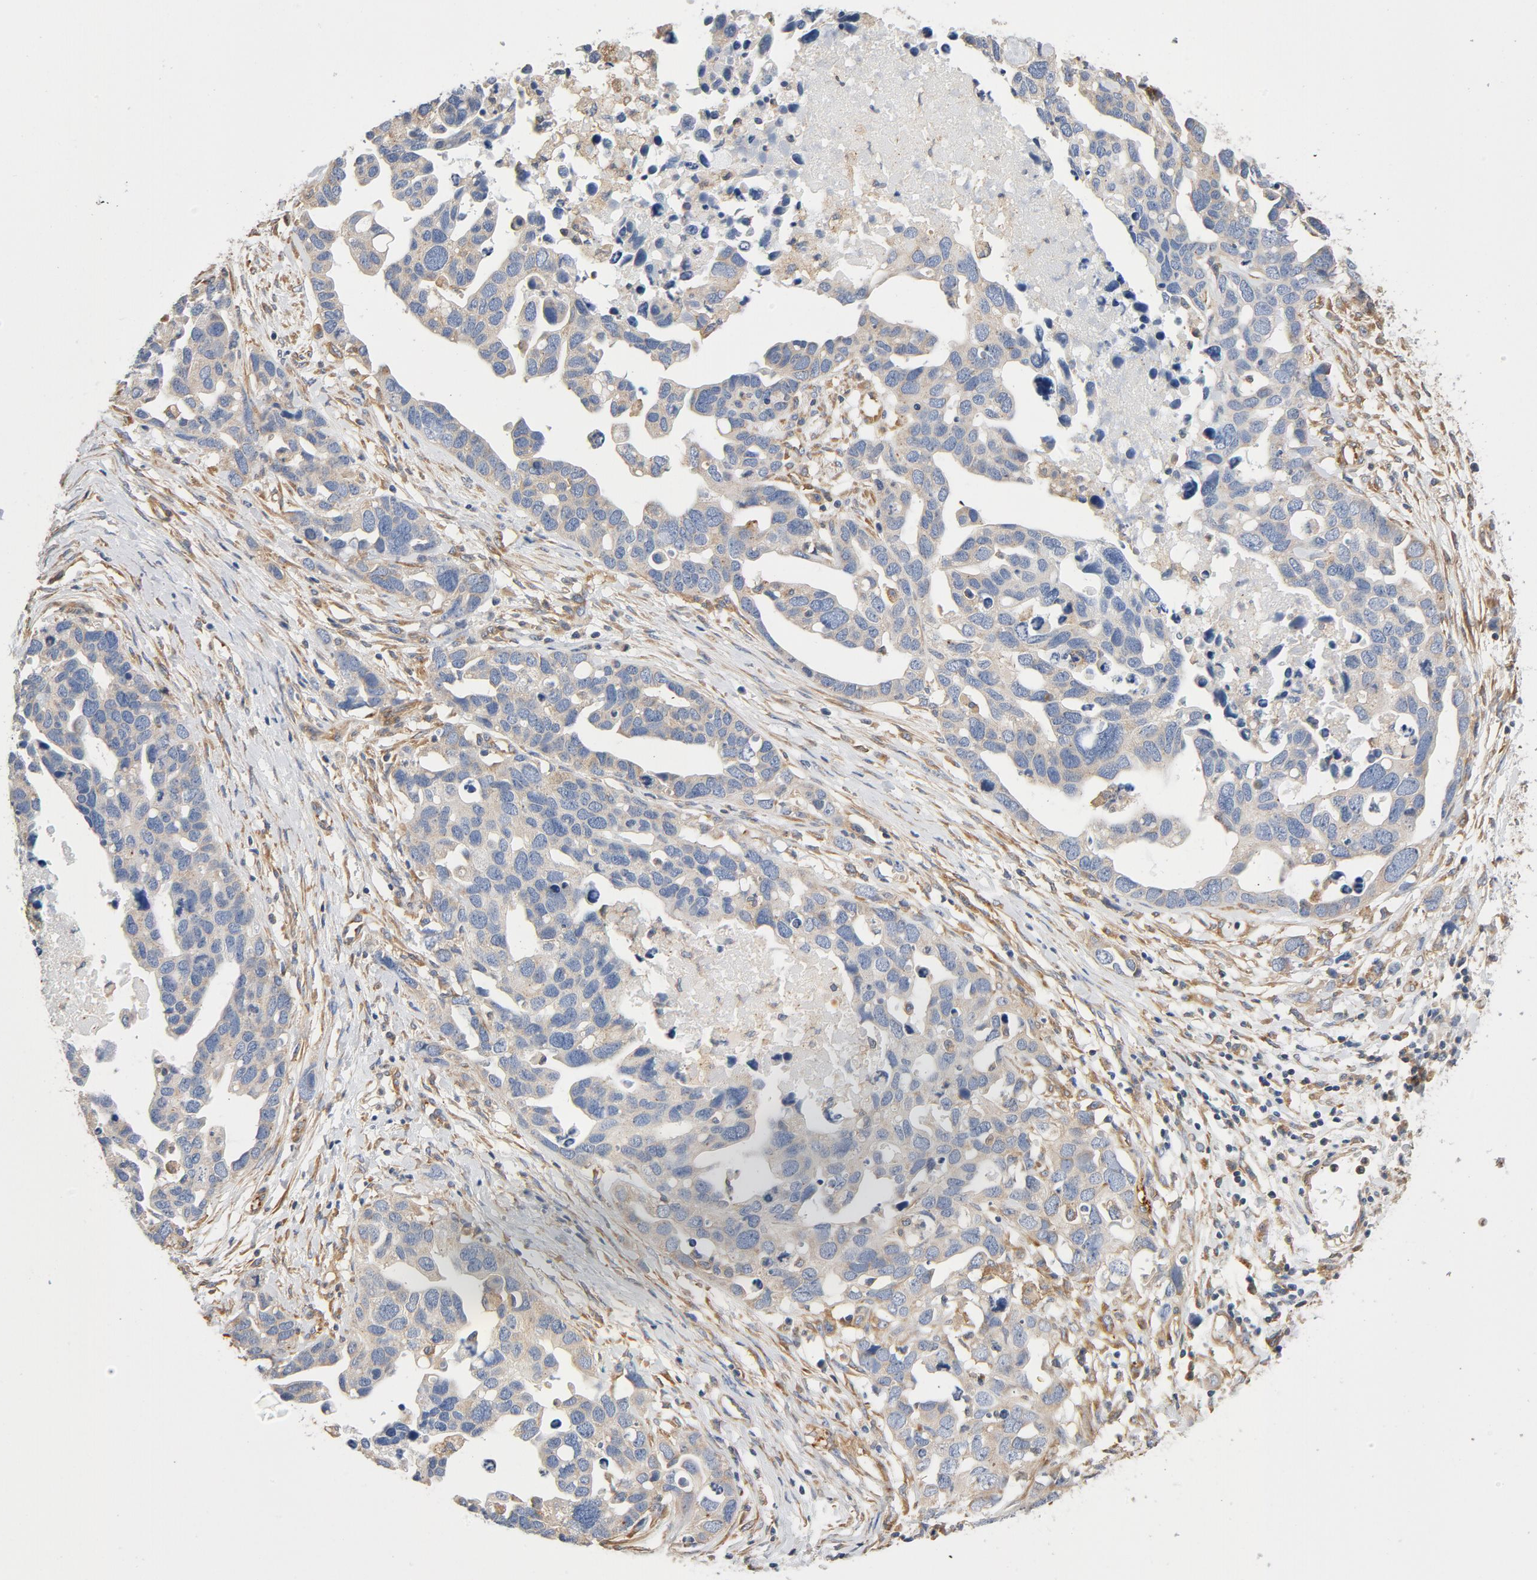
{"staining": {"intensity": "weak", "quantity": "25%-75%", "location": "cytoplasmic/membranous"}, "tissue": "ovarian cancer", "cell_type": "Tumor cells", "image_type": "cancer", "snomed": [{"axis": "morphology", "description": "Cystadenocarcinoma, serous, NOS"}, {"axis": "topography", "description": "Ovary"}], "caption": "Protein expression analysis of ovarian serous cystadenocarcinoma displays weak cytoplasmic/membranous expression in about 25%-75% of tumor cells.", "gene": "ILK", "patient": {"sex": "female", "age": 54}}